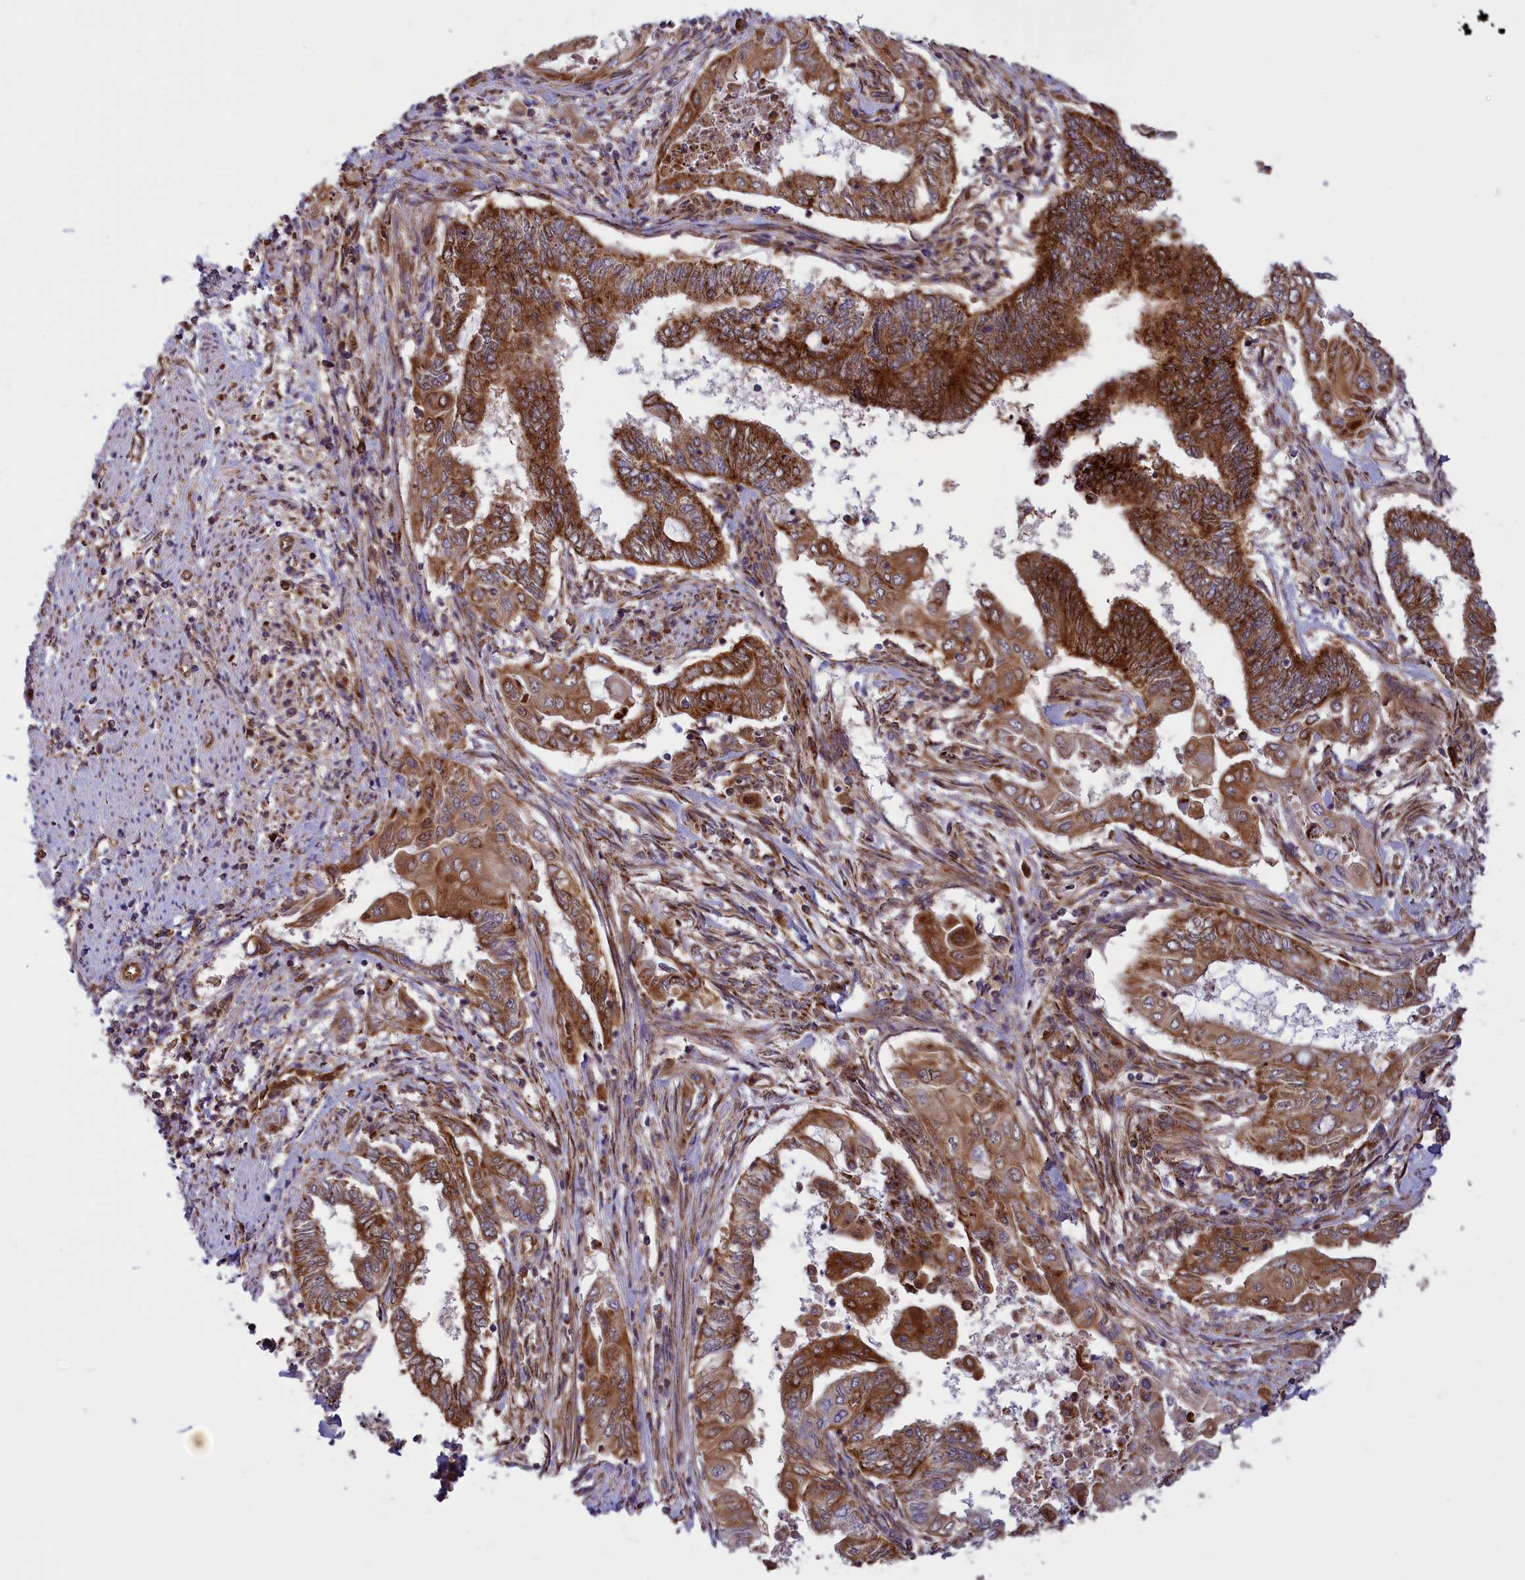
{"staining": {"intensity": "strong", "quantity": ">75%", "location": "cytoplasmic/membranous"}, "tissue": "endometrial cancer", "cell_type": "Tumor cells", "image_type": "cancer", "snomed": [{"axis": "morphology", "description": "Adenocarcinoma, NOS"}, {"axis": "topography", "description": "Uterus"}, {"axis": "topography", "description": "Endometrium"}], "caption": "Adenocarcinoma (endometrial) stained with a brown dye exhibits strong cytoplasmic/membranous positive expression in about >75% of tumor cells.", "gene": "ISOC2", "patient": {"sex": "female", "age": 70}}